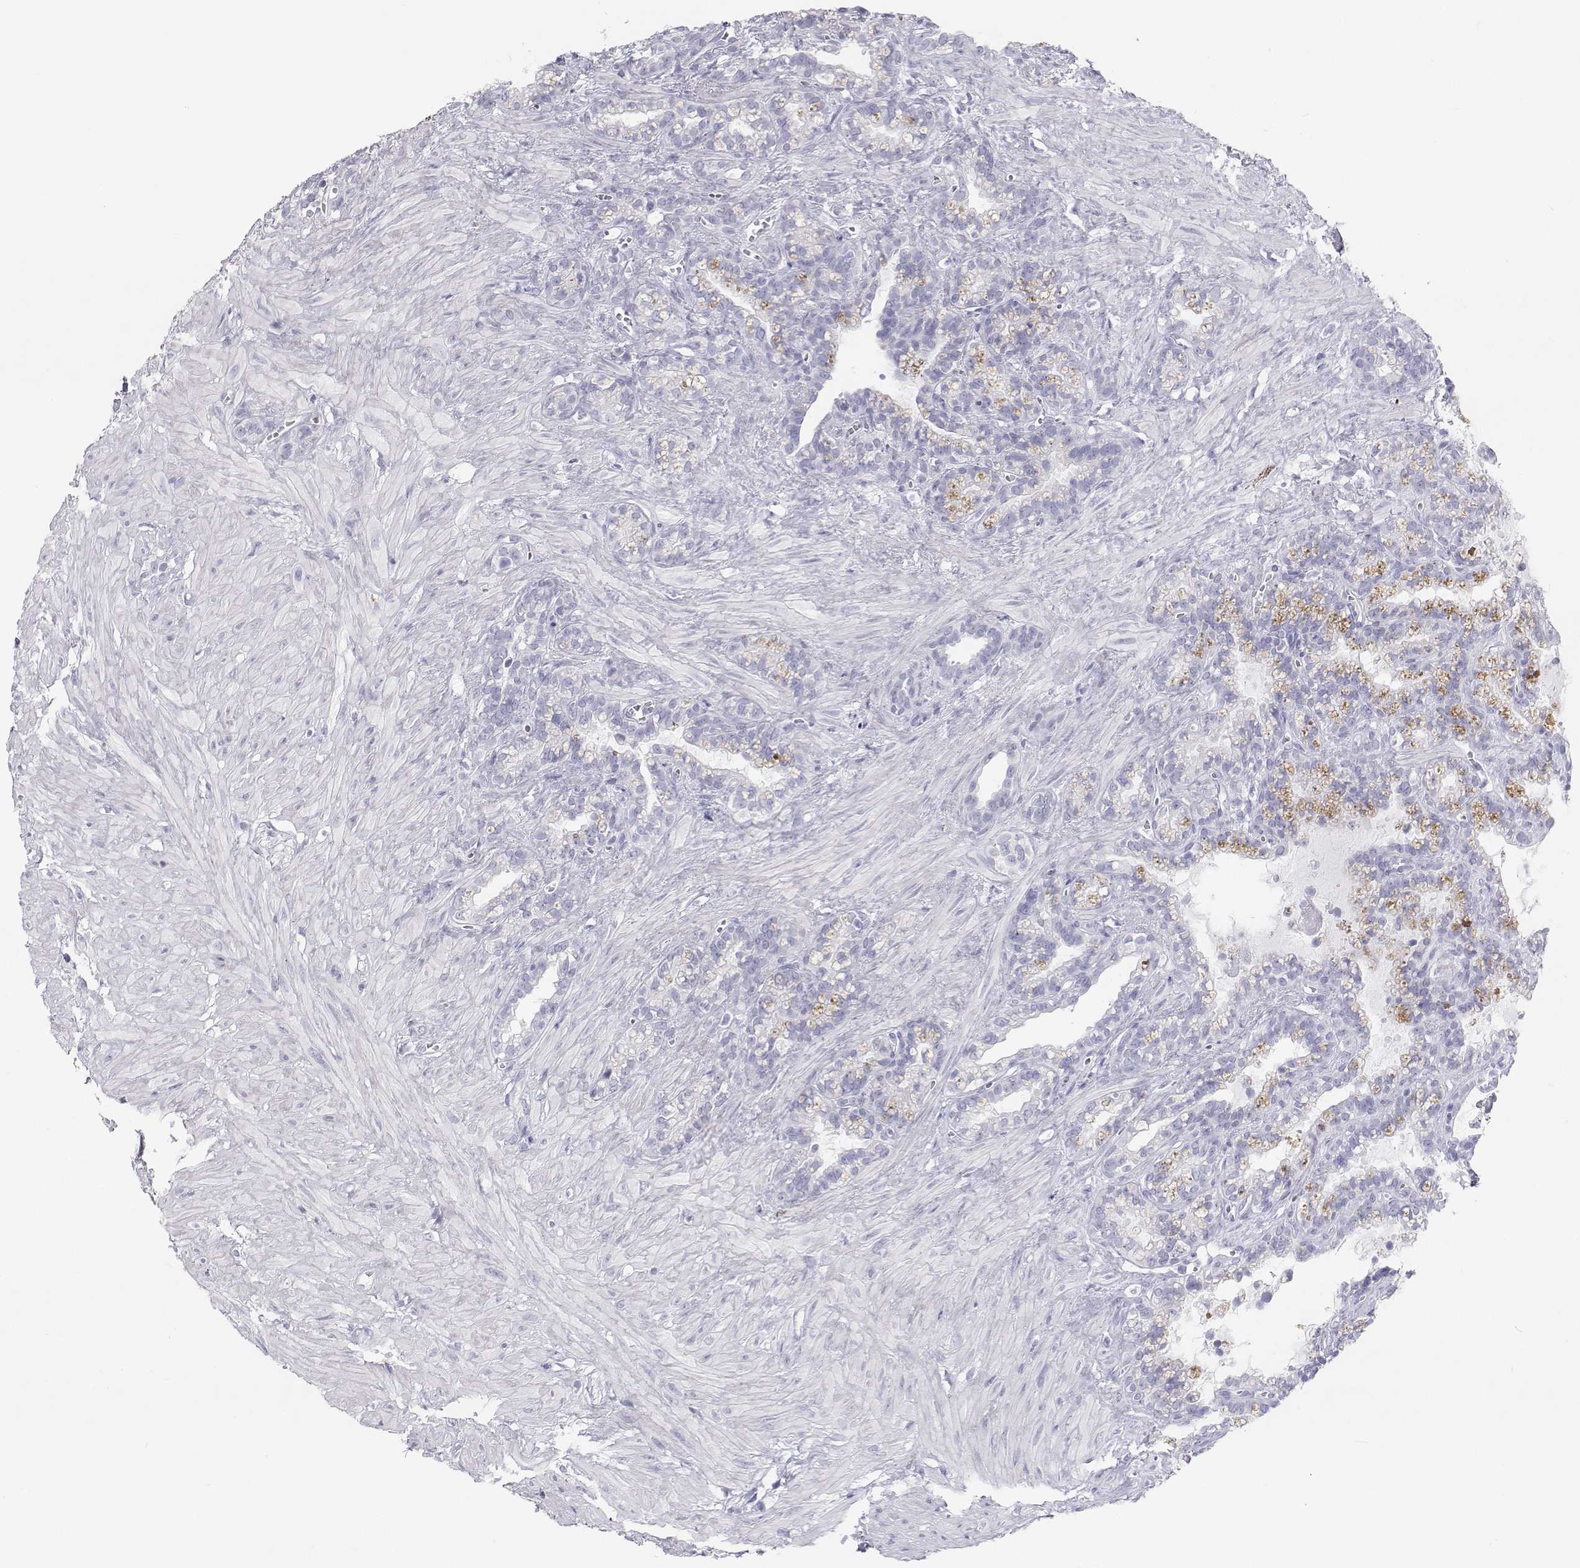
{"staining": {"intensity": "weak", "quantity": "<25%", "location": "cytoplasmic/membranous"}, "tissue": "seminal vesicle", "cell_type": "Glandular cells", "image_type": "normal", "snomed": [{"axis": "morphology", "description": "Normal tissue, NOS"}, {"axis": "topography", "description": "Seminal veicle"}], "caption": "The immunohistochemistry micrograph has no significant staining in glandular cells of seminal vesicle. (DAB (3,3'-diaminobenzidine) immunohistochemistry (IHC) with hematoxylin counter stain).", "gene": "TTN", "patient": {"sex": "male", "age": 76}}